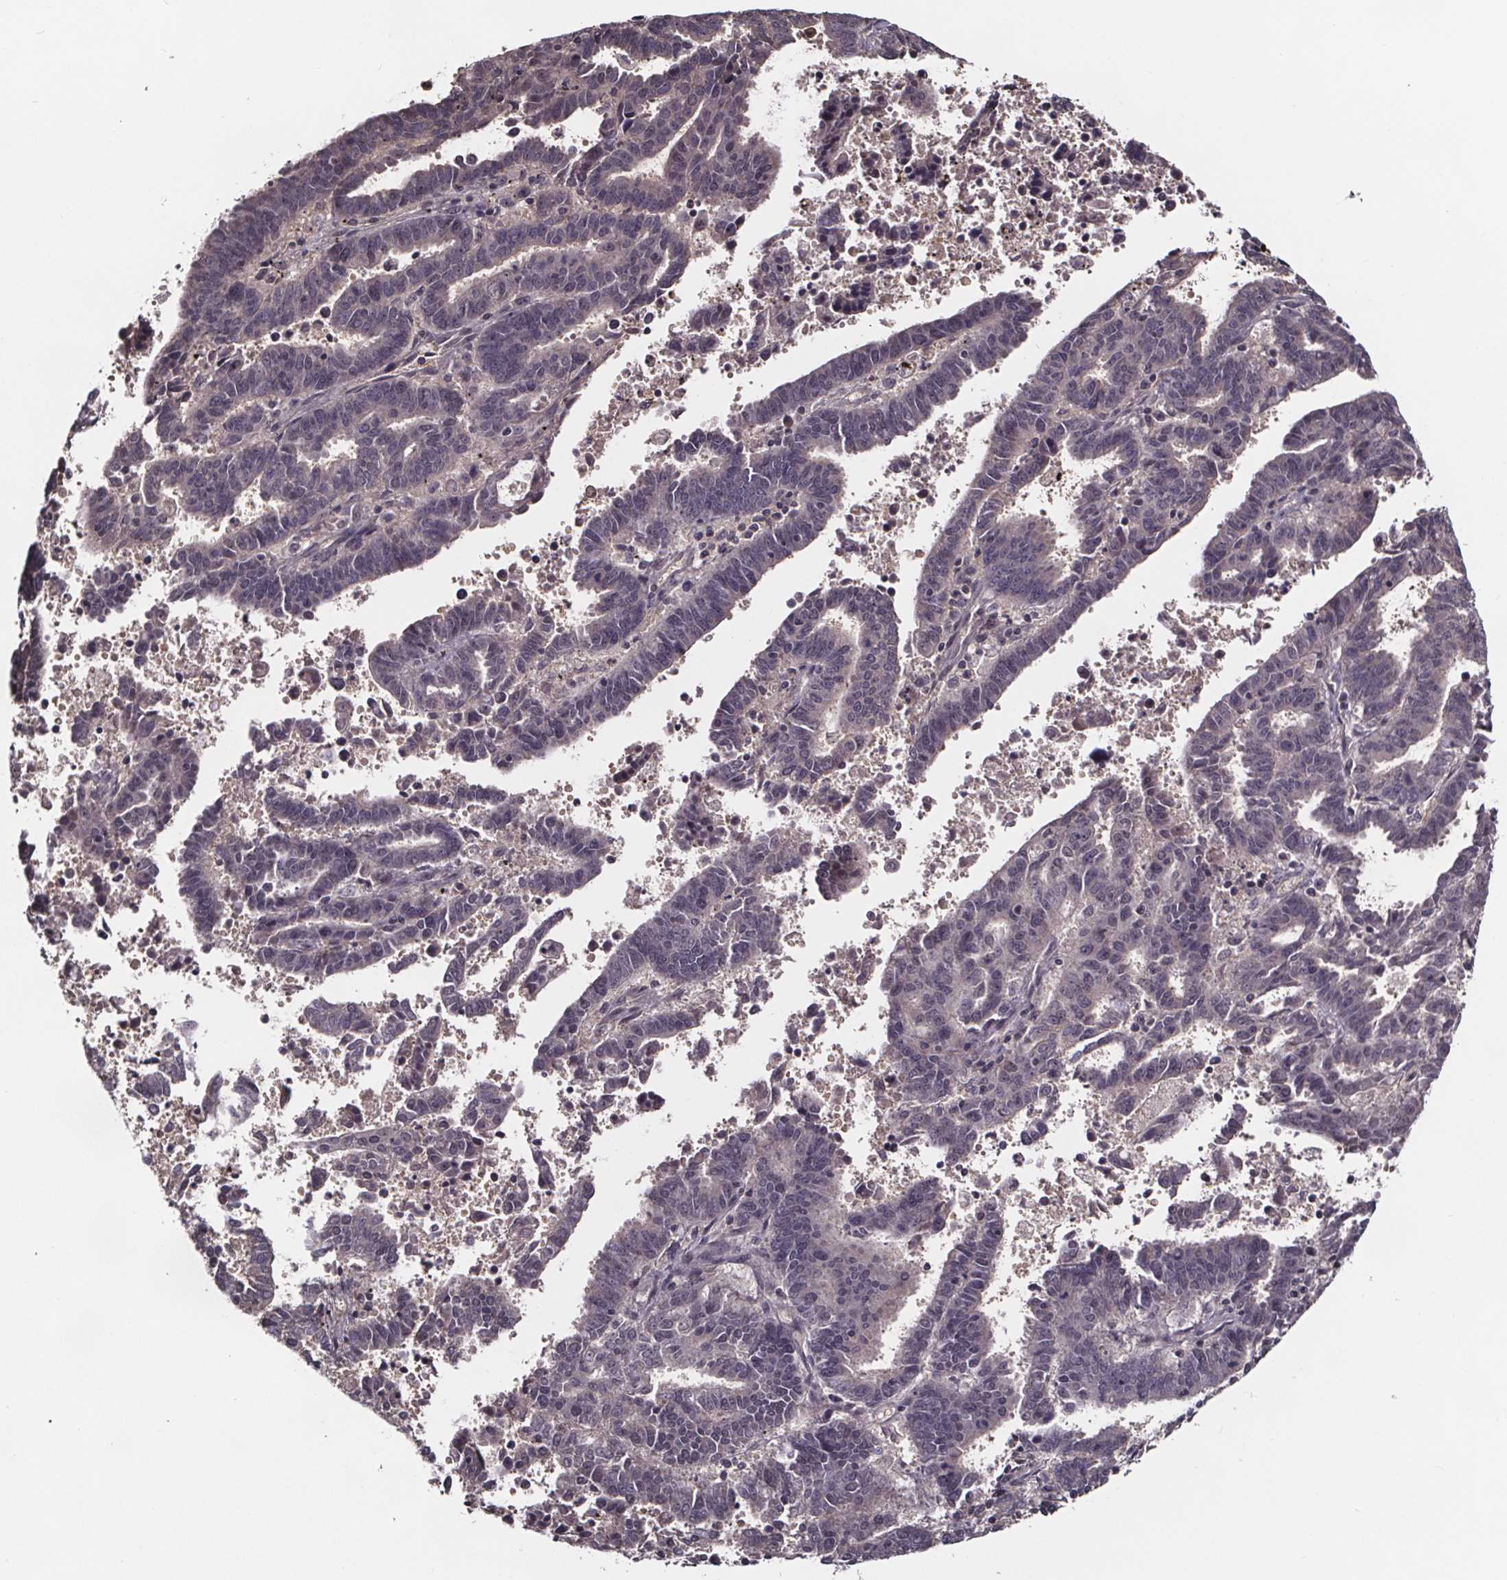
{"staining": {"intensity": "negative", "quantity": "none", "location": "none"}, "tissue": "endometrial cancer", "cell_type": "Tumor cells", "image_type": "cancer", "snomed": [{"axis": "morphology", "description": "Adenocarcinoma, NOS"}, {"axis": "topography", "description": "Uterus"}], "caption": "Immunohistochemistry of adenocarcinoma (endometrial) exhibits no expression in tumor cells.", "gene": "SMIM1", "patient": {"sex": "female", "age": 83}}